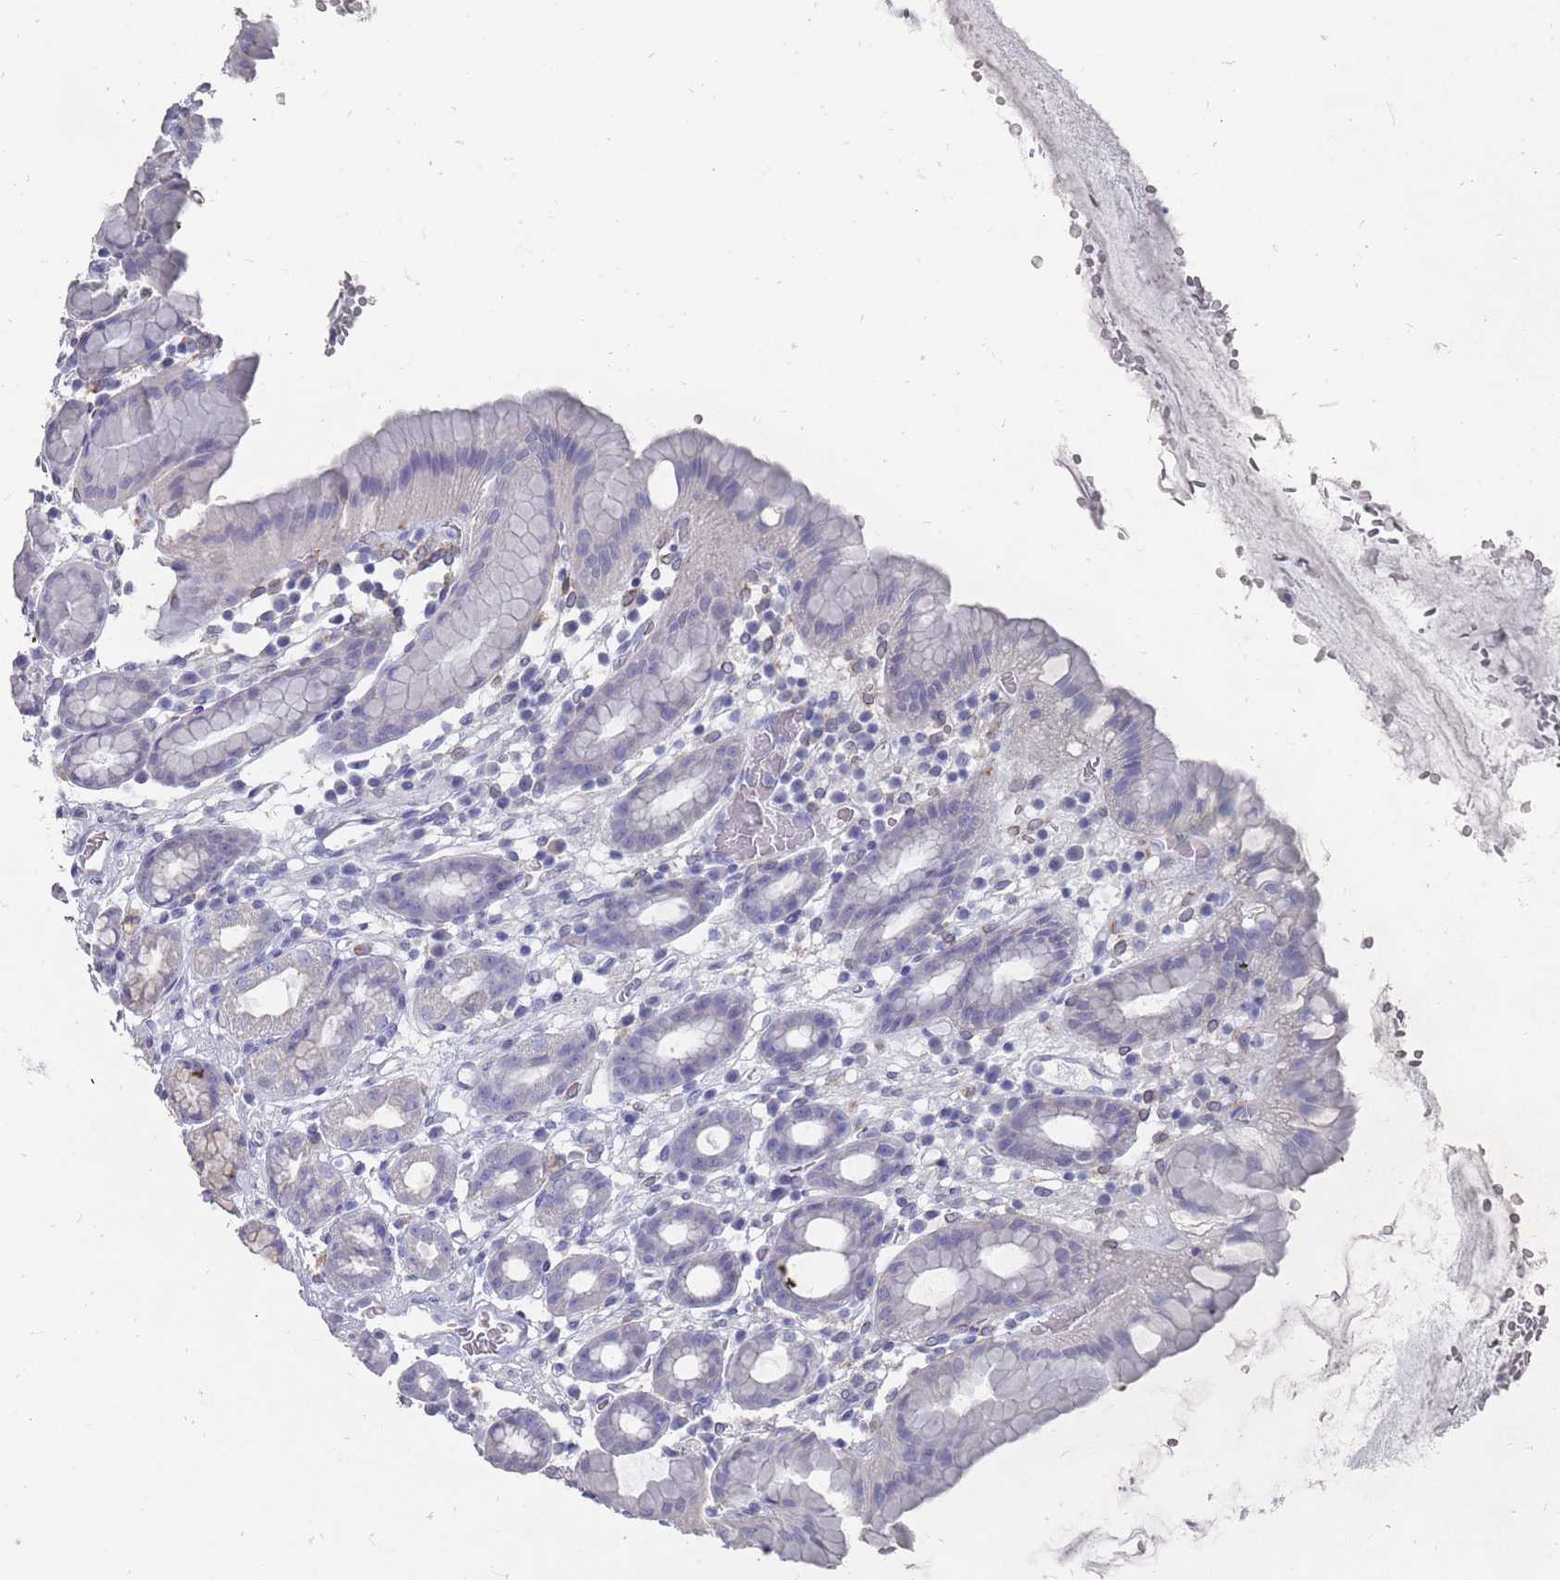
{"staining": {"intensity": "weak", "quantity": "25%-75%", "location": "cytoplasmic/membranous"}, "tissue": "stomach", "cell_type": "Glandular cells", "image_type": "normal", "snomed": [{"axis": "morphology", "description": "Normal tissue, NOS"}, {"axis": "topography", "description": "Stomach, upper"}, {"axis": "topography", "description": "Stomach, lower"}, {"axis": "topography", "description": "Small intestine"}], "caption": "An IHC image of benign tissue is shown. Protein staining in brown labels weak cytoplasmic/membranous positivity in stomach within glandular cells. (DAB IHC with brightfield microscopy, high magnification).", "gene": "OTULINL", "patient": {"sex": "male", "age": 68}}